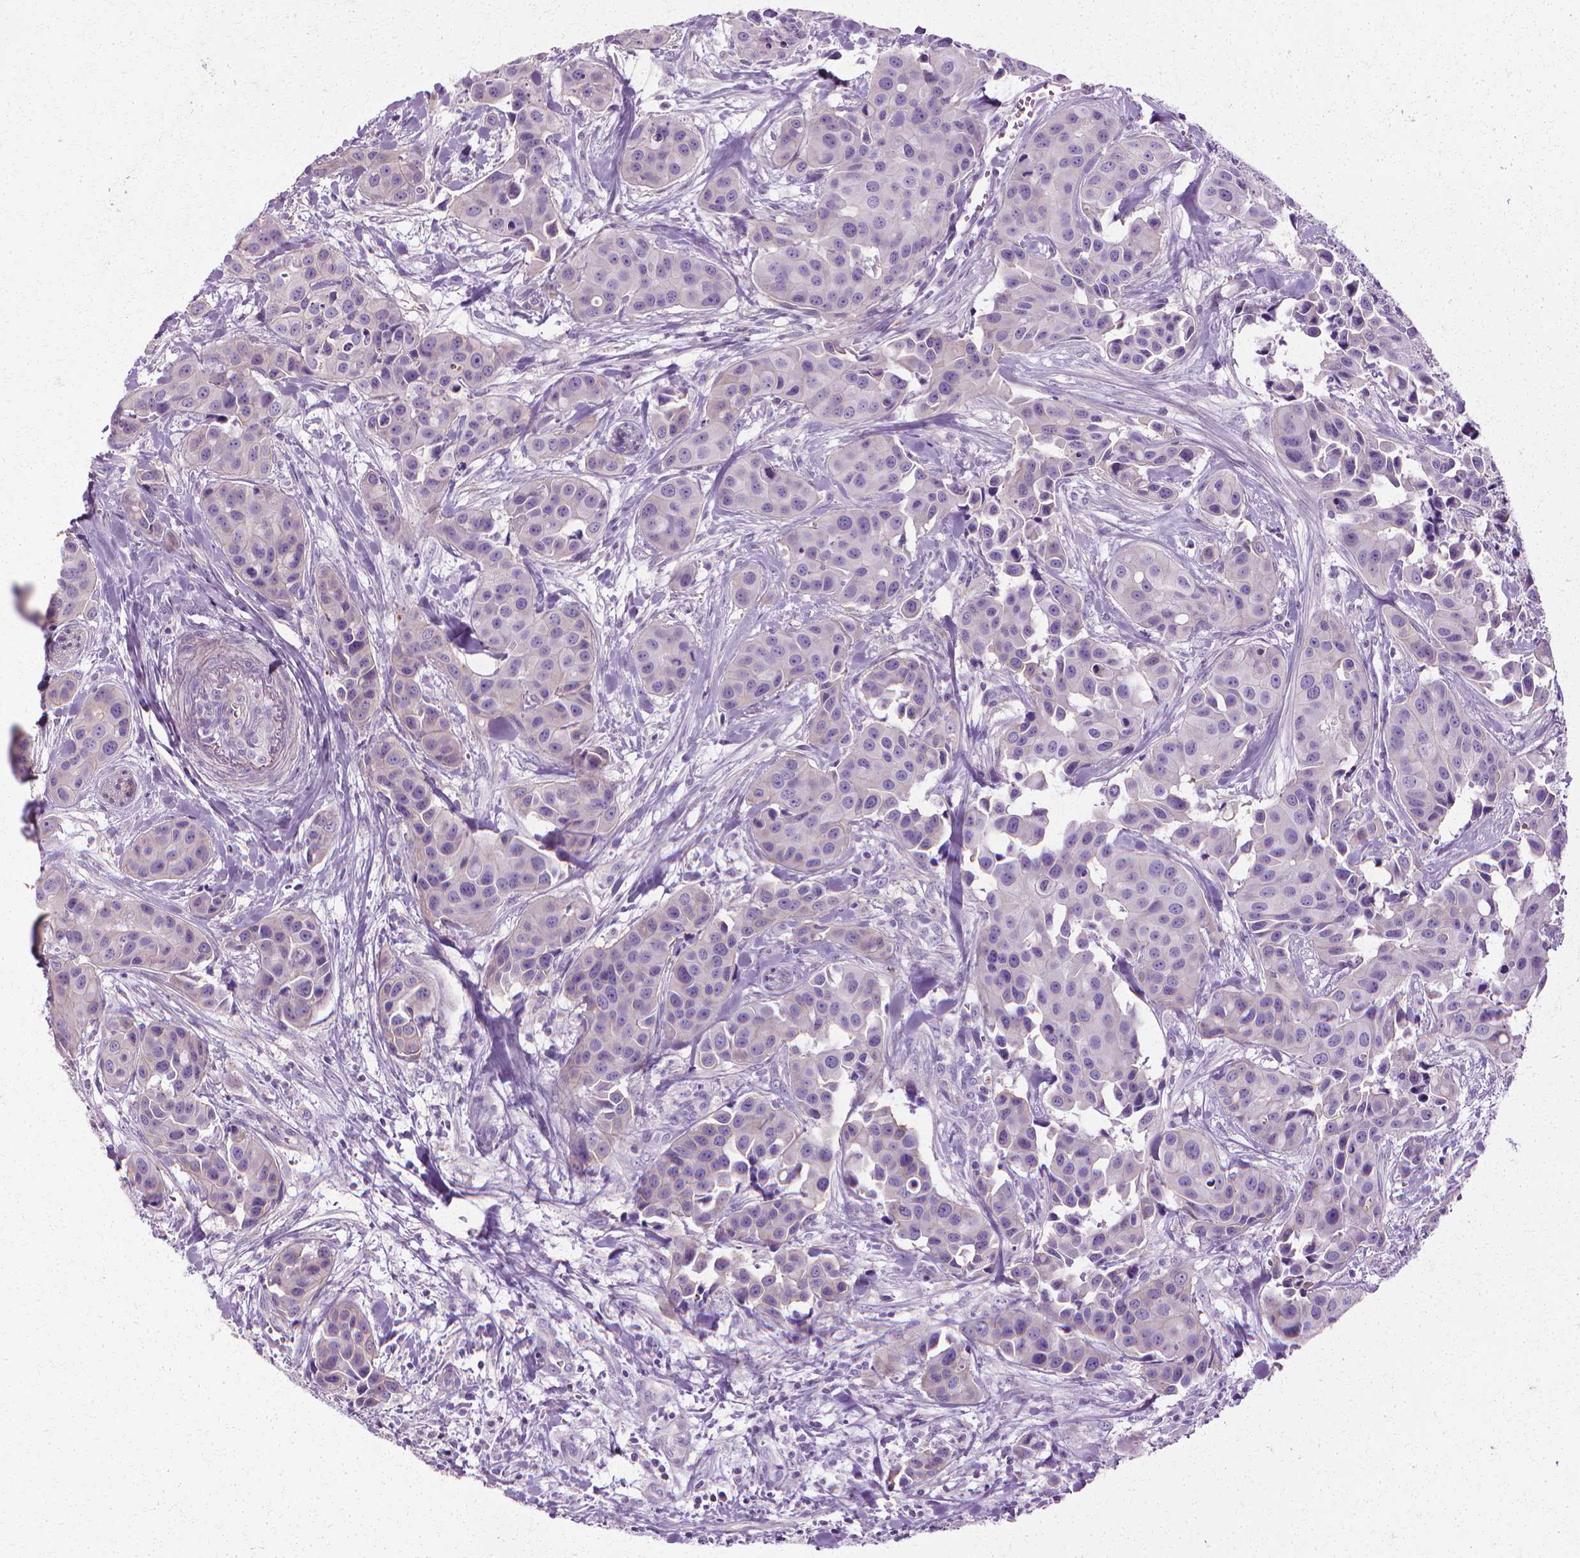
{"staining": {"intensity": "negative", "quantity": "none", "location": "none"}, "tissue": "head and neck cancer", "cell_type": "Tumor cells", "image_type": "cancer", "snomed": [{"axis": "morphology", "description": "Adenocarcinoma, NOS"}, {"axis": "topography", "description": "Head-Neck"}], "caption": "High magnification brightfield microscopy of adenocarcinoma (head and neck) stained with DAB (3,3'-diaminobenzidine) (brown) and counterstained with hematoxylin (blue): tumor cells show no significant staining.", "gene": "CFAP157", "patient": {"sex": "male", "age": 76}}